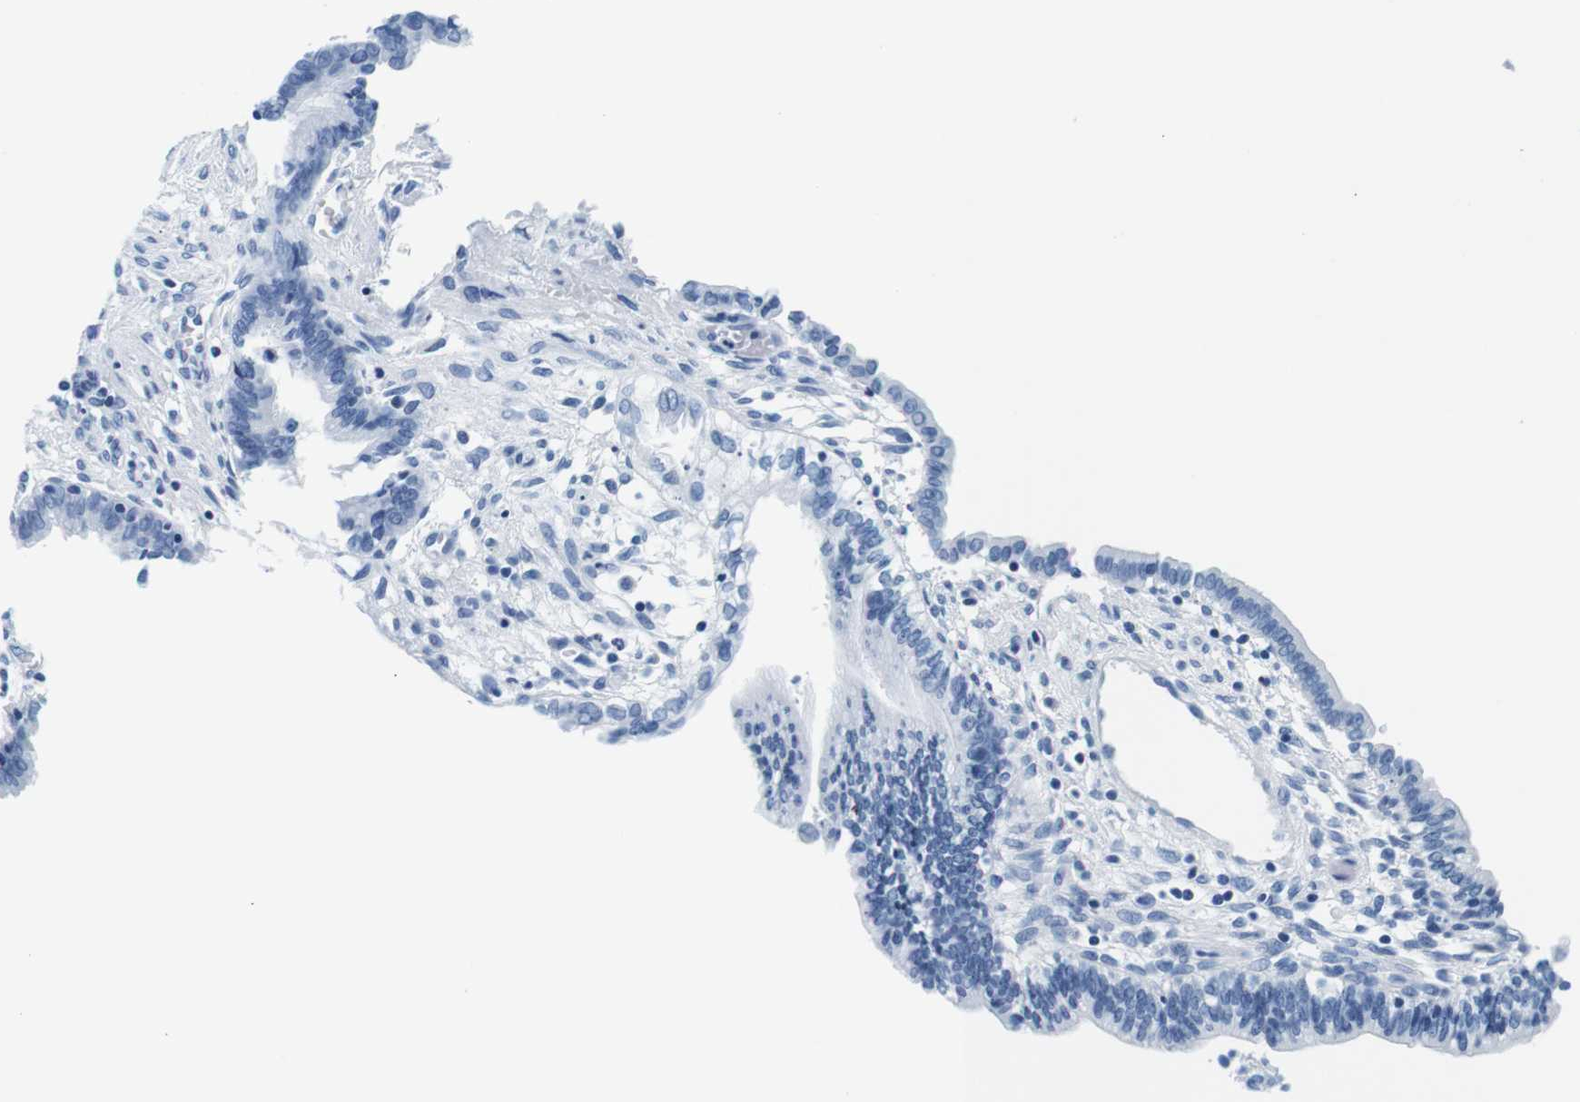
{"staining": {"intensity": "negative", "quantity": "none", "location": "none"}, "tissue": "cervical cancer", "cell_type": "Tumor cells", "image_type": "cancer", "snomed": [{"axis": "morphology", "description": "Adenocarcinoma, NOS"}, {"axis": "topography", "description": "Cervix"}], "caption": "Immunohistochemistry image of neoplastic tissue: human cervical adenocarcinoma stained with DAB displays no significant protein positivity in tumor cells.", "gene": "ELANE", "patient": {"sex": "female", "age": 44}}